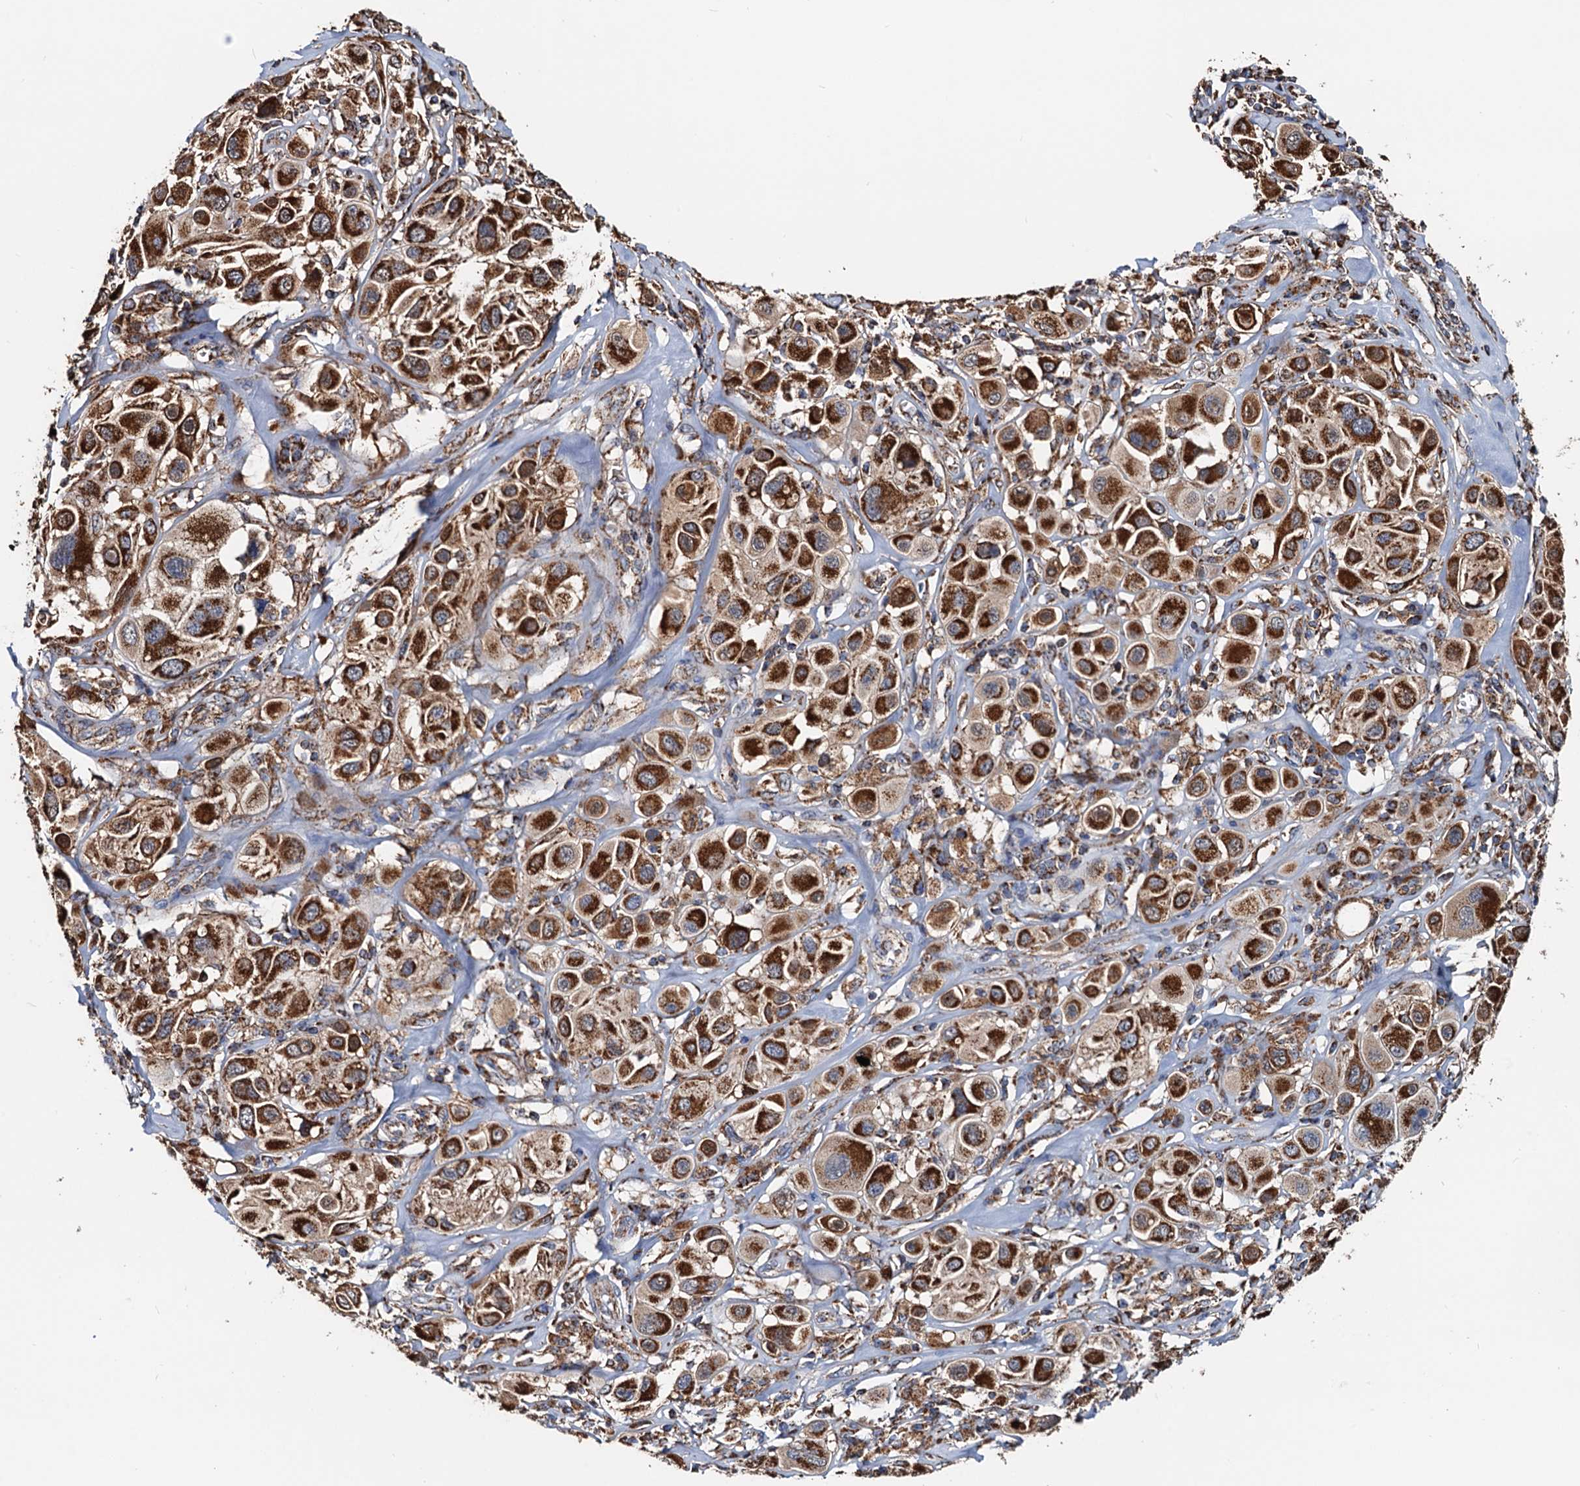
{"staining": {"intensity": "strong", "quantity": ">75%", "location": "cytoplasmic/membranous"}, "tissue": "melanoma", "cell_type": "Tumor cells", "image_type": "cancer", "snomed": [{"axis": "morphology", "description": "Malignant melanoma, Metastatic site"}, {"axis": "topography", "description": "Skin"}], "caption": "Human malignant melanoma (metastatic site) stained with a brown dye demonstrates strong cytoplasmic/membranous positive staining in about >75% of tumor cells.", "gene": "AAGAB", "patient": {"sex": "male", "age": 41}}